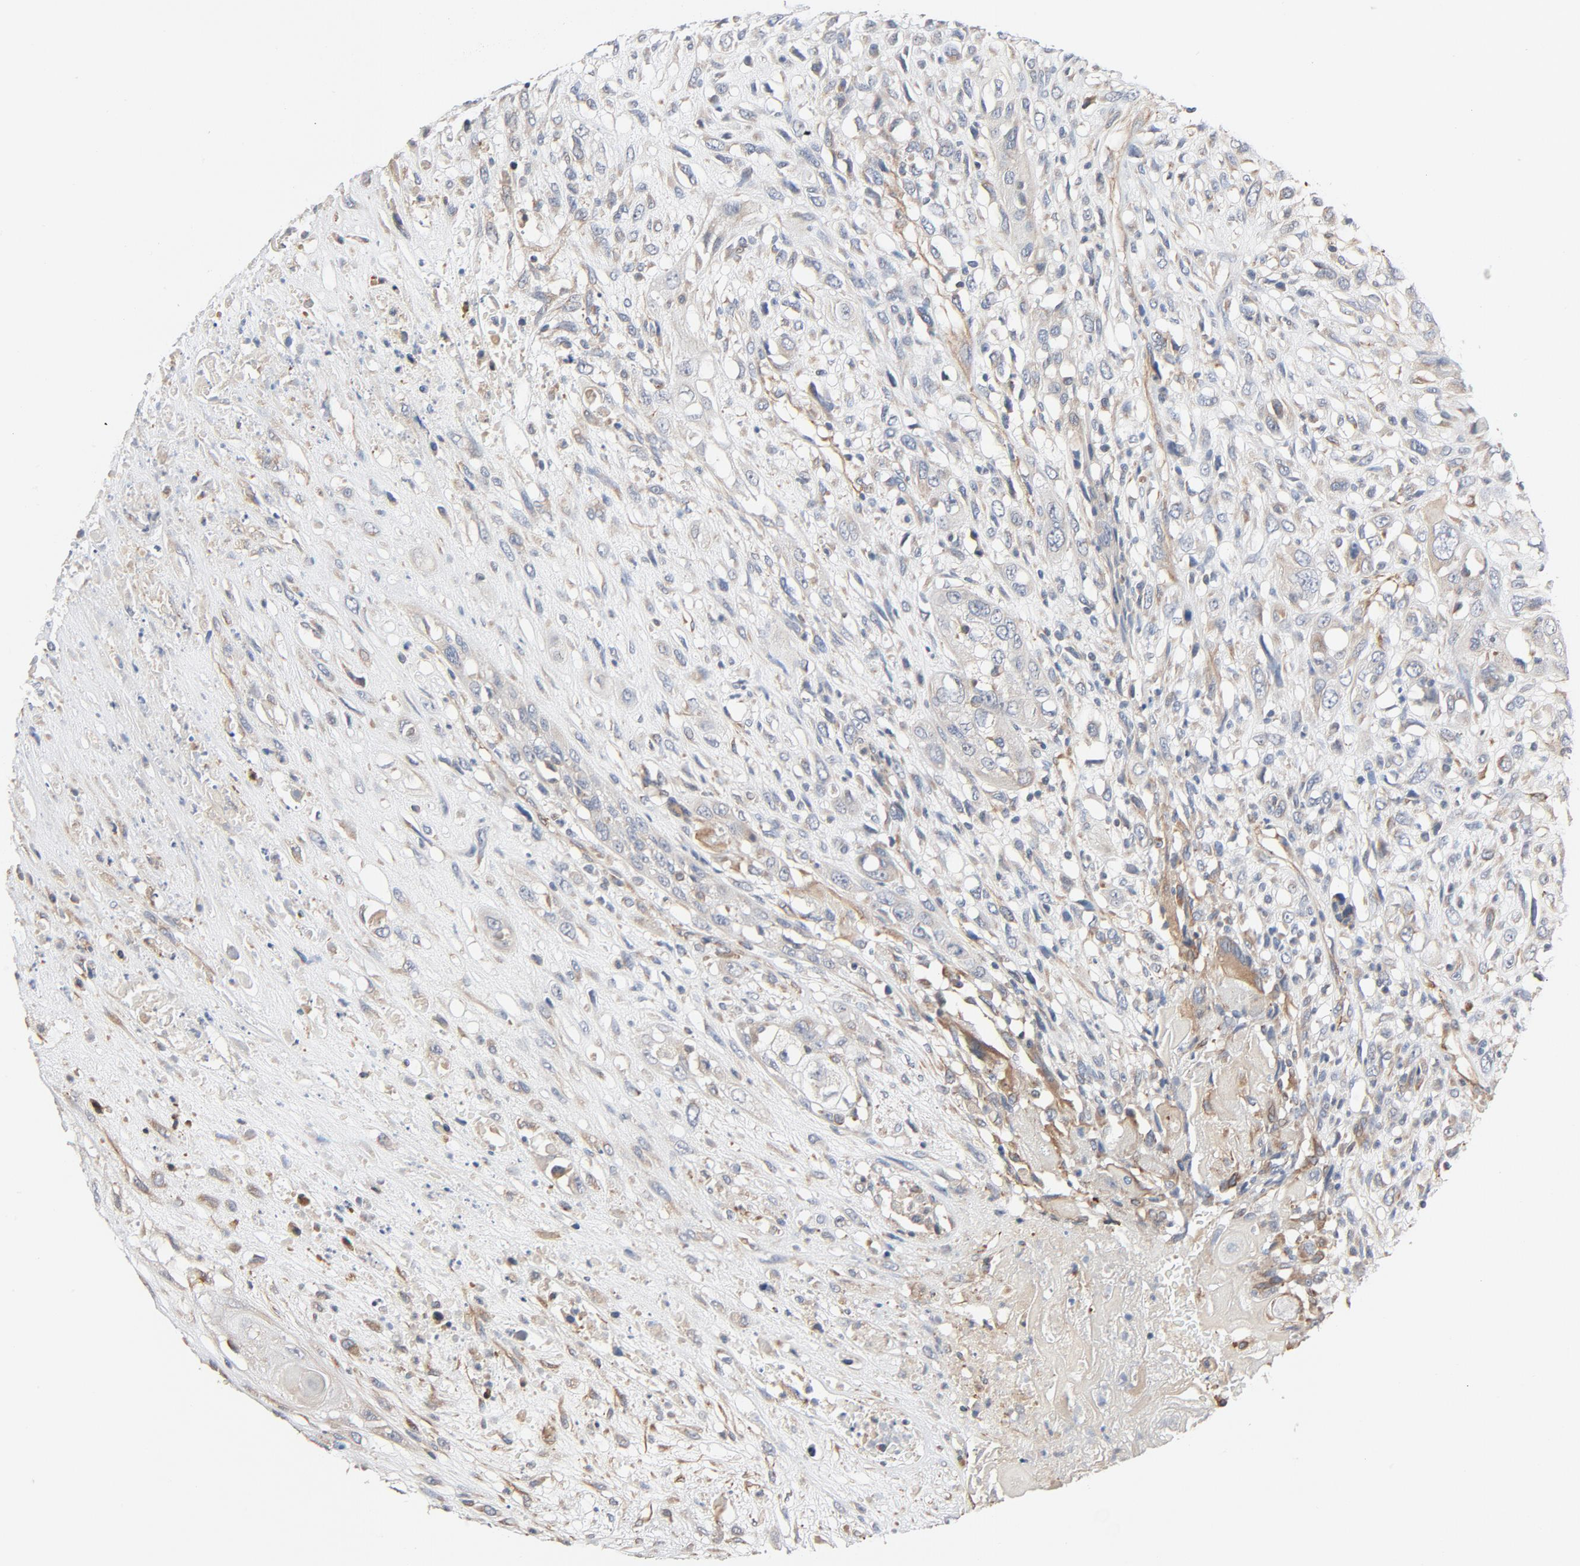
{"staining": {"intensity": "moderate", "quantity": "25%-75%", "location": "cytoplasmic/membranous"}, "tissue": "head and neck cancer", "cell_type": "Tumor cells", "image_type": "cancer", "snomed": [{"axis": "morphology", "description": "Necrosis, NOS"}, {"axis": "morphology", "description": "Neoplasm, malignant, NOS"}, {"axis": "topography", "description": "Salivary gland"}, {"axis": "topography", "description": "Head-Neck"}], "caption": "The micrograph shows immunohistochemical staining of head and neck cancer (malignant neoplasm). There is moderate cytoplasmic/membranous expression is seen in about 25%-75% of tumor cells.", "gene": "TRIOBP", "patient": {"sex": "male", "age": 43}}